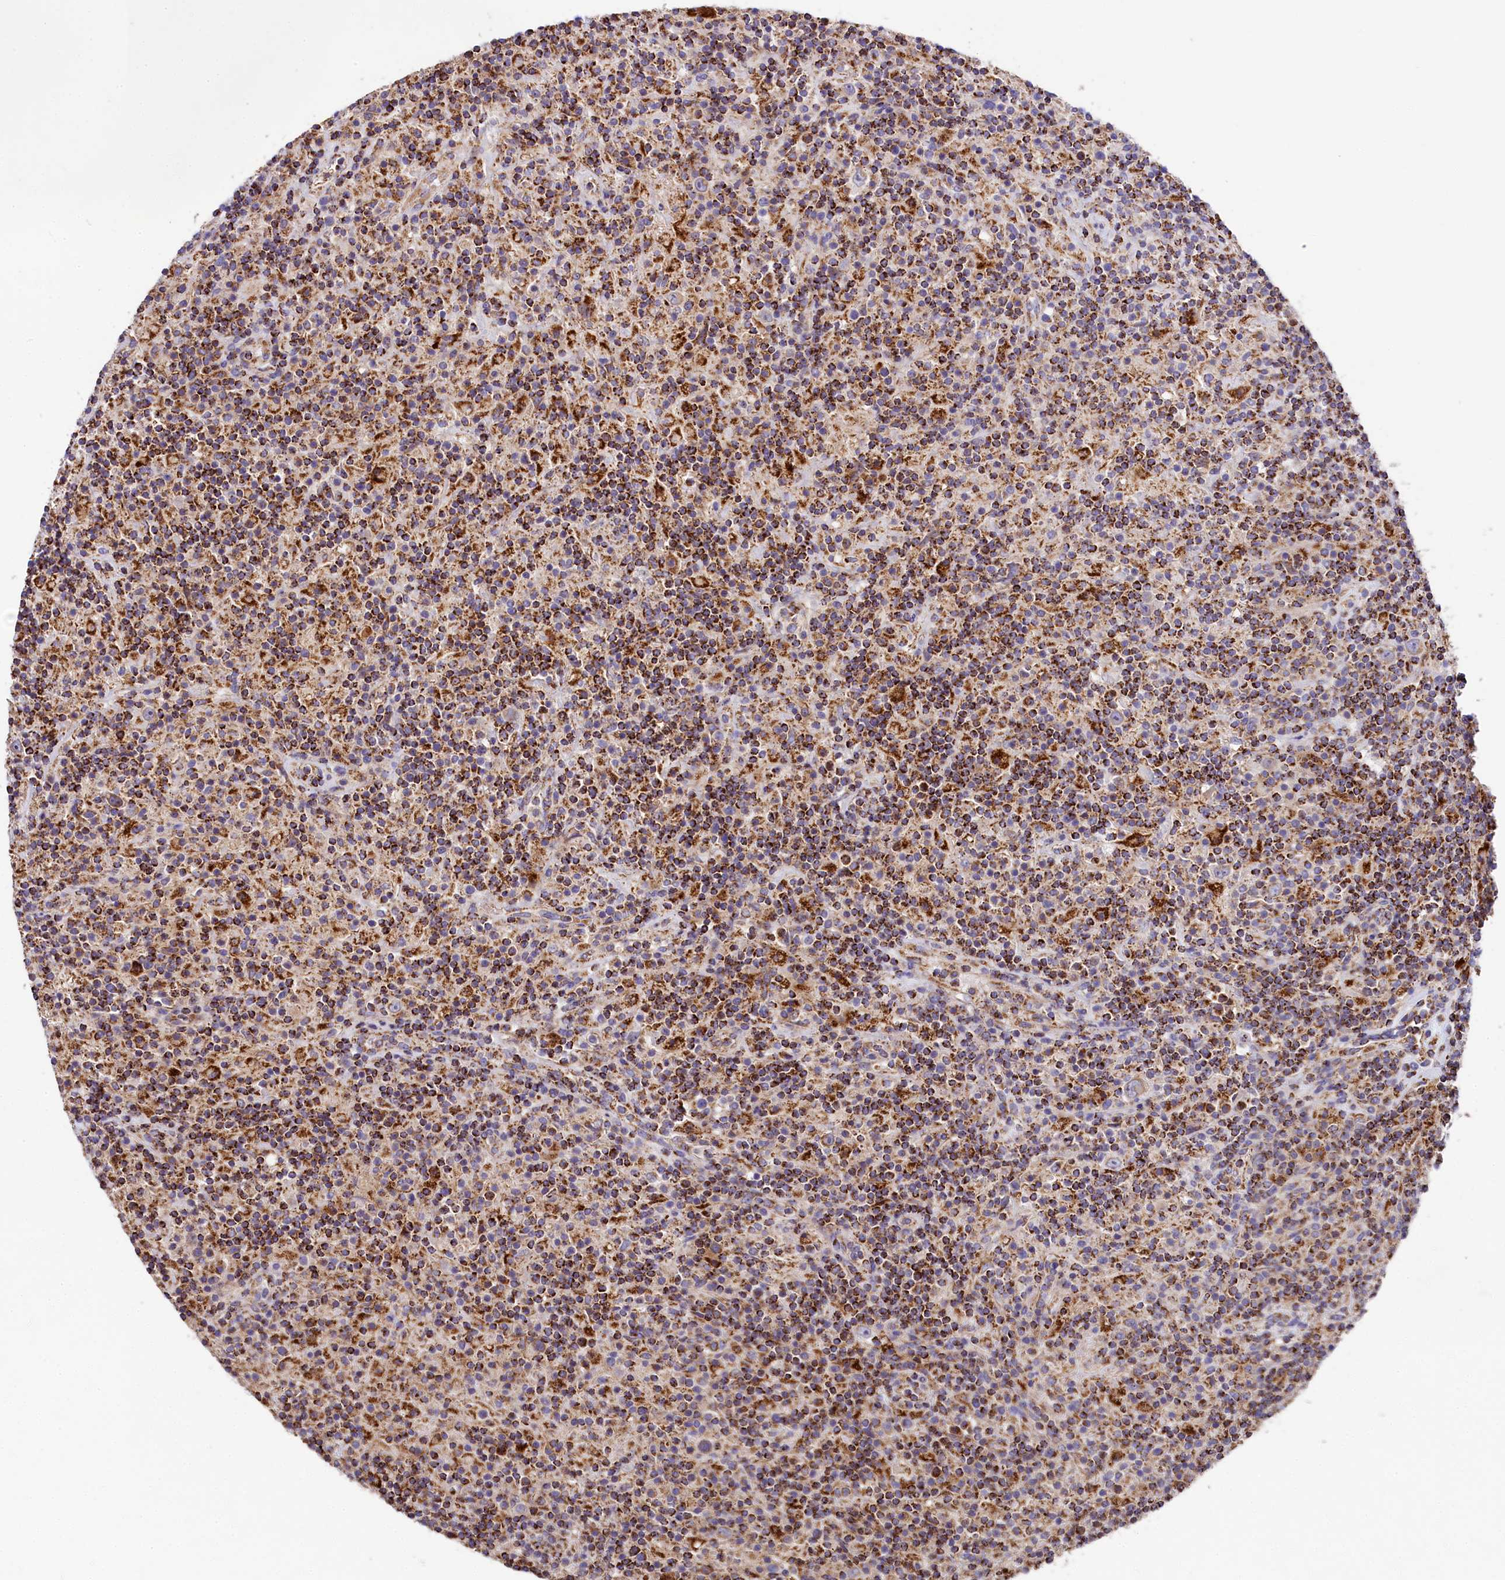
{"staining": {"intensity": "moderate", "quantity": "25%-75%", "location": "cytoplasmic/membranous"}, "tissue": "lymphoma", "cell_type": "Tumor cells", "image_type": "cancer", "snomed": [{"axis": "morphology", "description": "Hodgkin's disease, NOS"}, {"axis": "topography", "description": "Lymph node"}], "caption": "Human Hodgkin's disease stained with a protein marker displays moderate staining in tumor cells.", "gene": "CLYBL", "patient": {"sex": "male", "age": 70}}